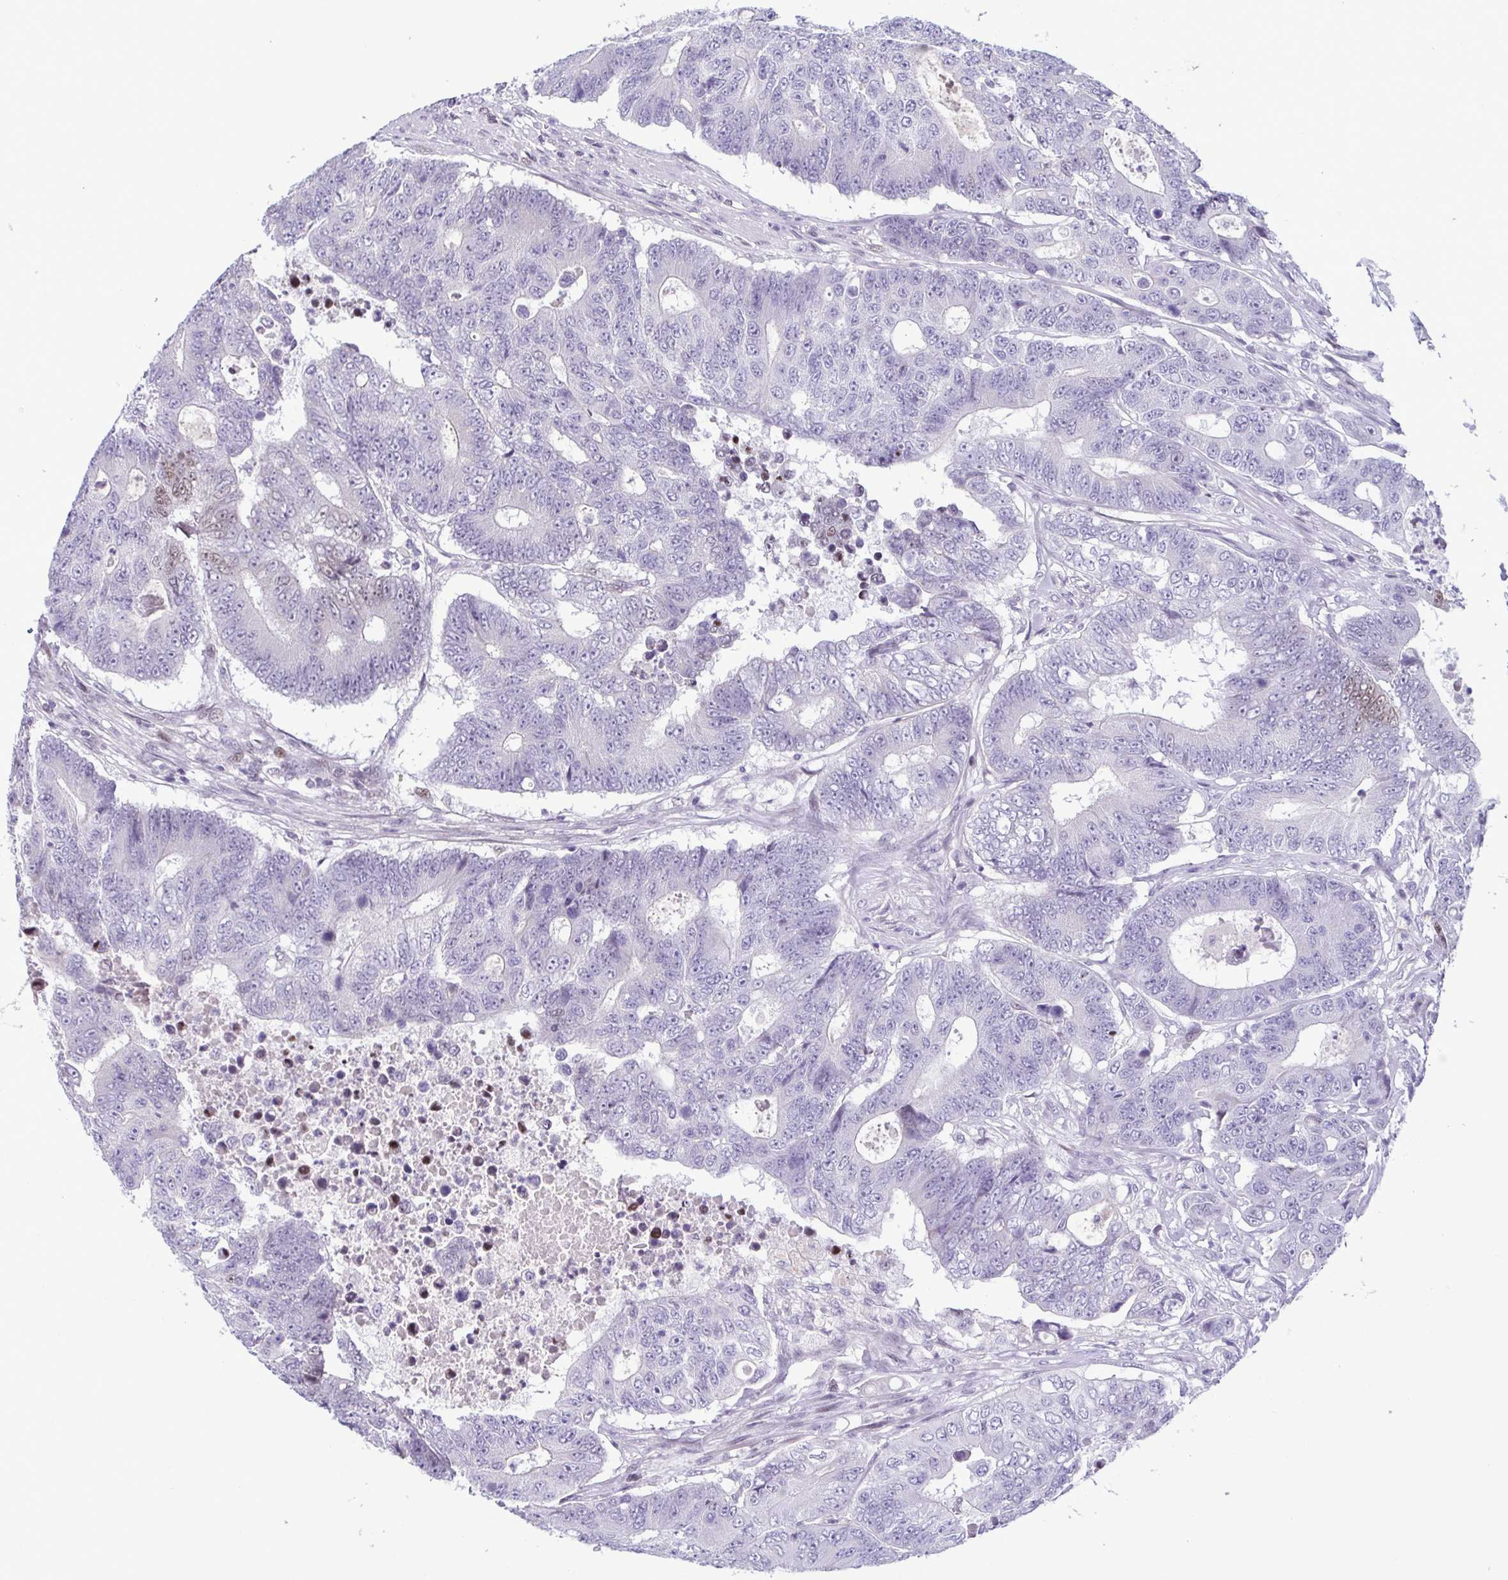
{"staining": {"intensity": "negative", "quantity": "none", "location": "none"}, "tissue": "colorectal cancer", "cell_type": "Tumor cells", "image_type": "cancer", "snomed": [{"axis": "morphology", "description": "Adenocarcinoma, NOS"}, {"axis": "topography", "description": "Colon"}], "caption": "A high-resolution micrograph shows IHC staining of colorectal cancer, which displays no significant positivity in tumor cells.", "gene": "IRF1", "patient": {"sex": "female", "age": 48}}